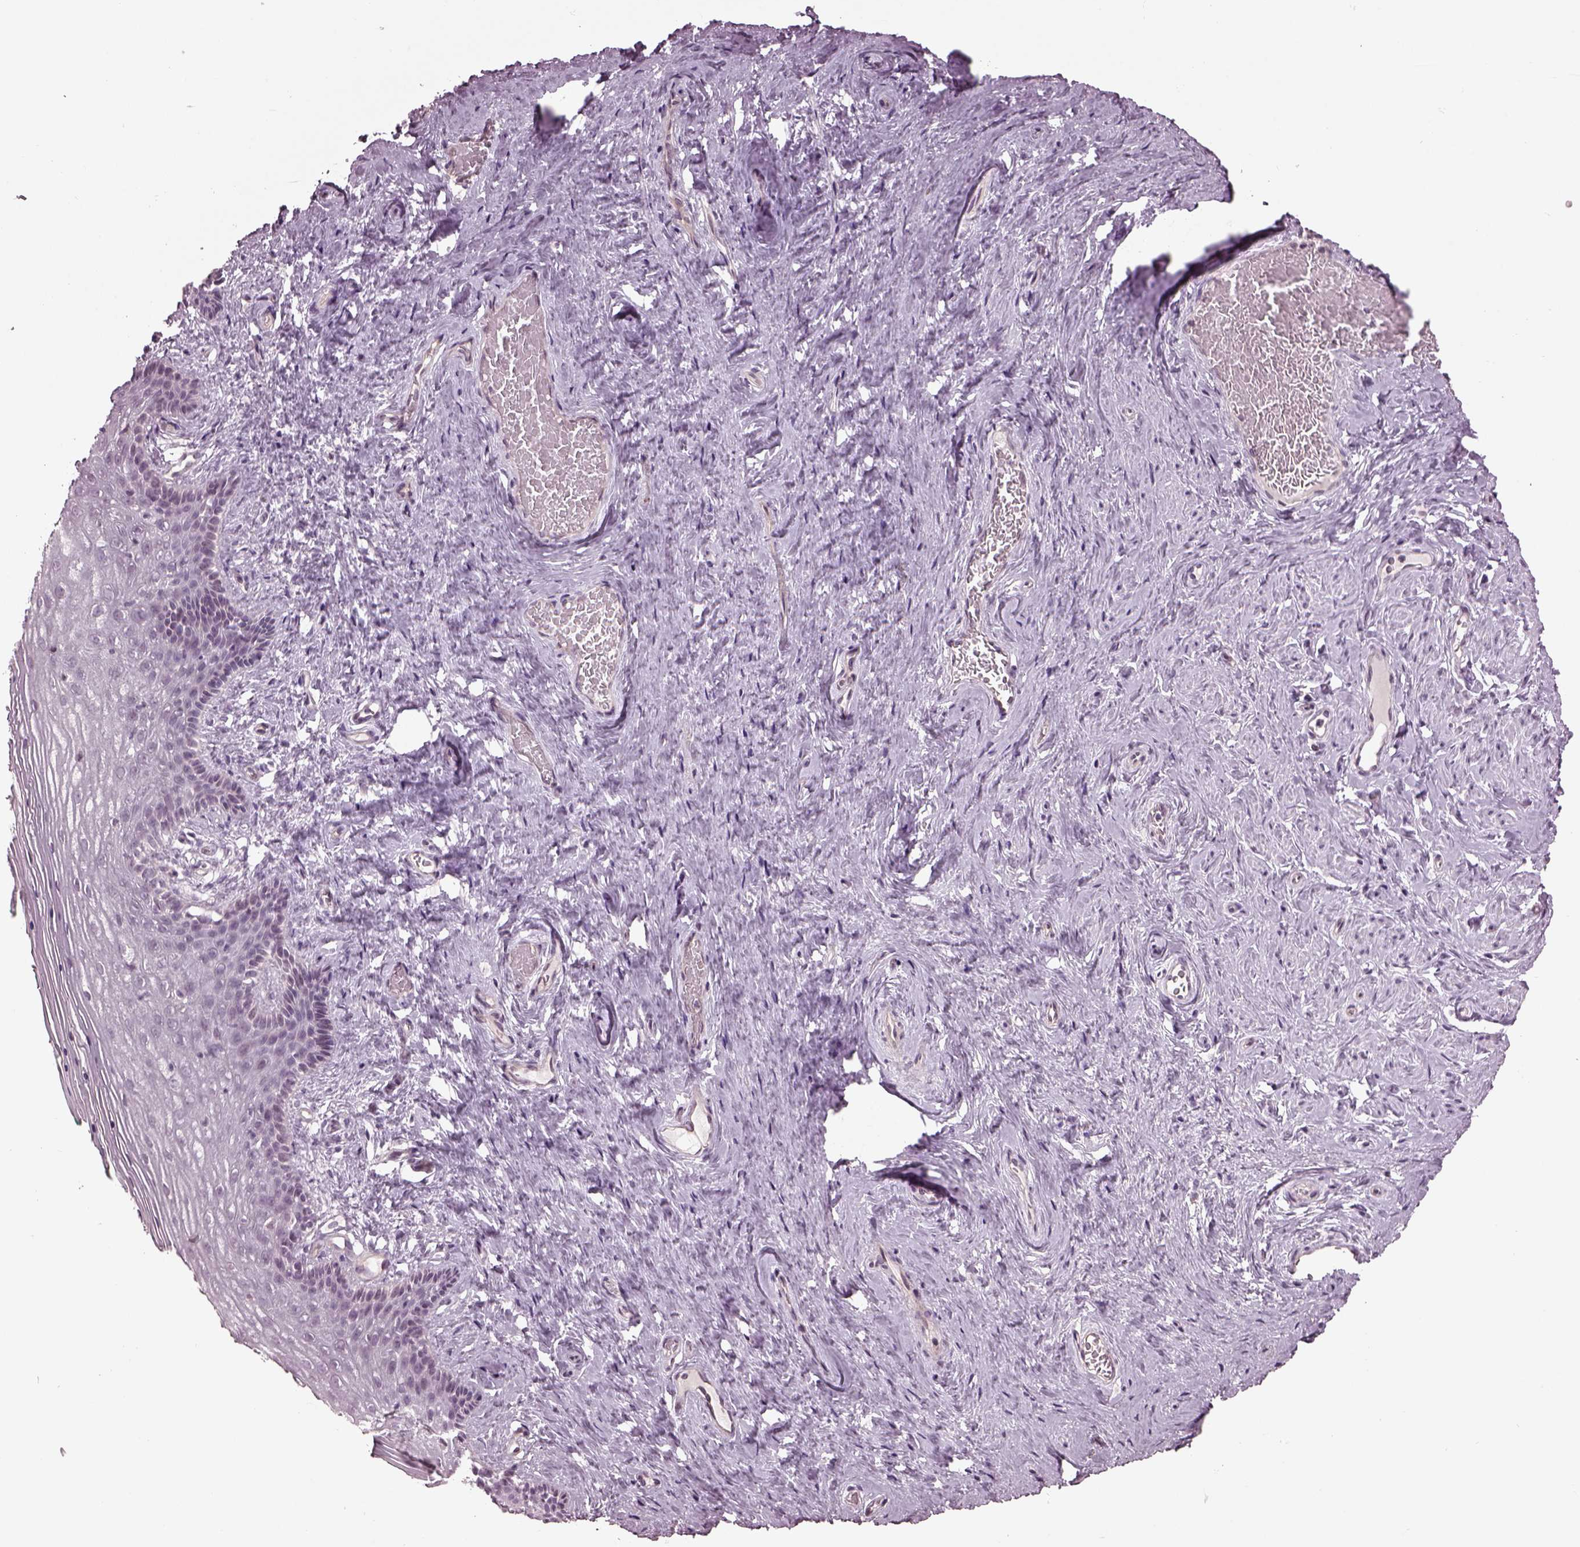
{"staining": {"intensity": "negative", "quantity": "none", "location": "none"}, "tissue": "vagina", "cell_type": "Squamous epithelial cells", "image_type": "normal", "snomed": [{"axis": "morphology", "description": "Normal tissue, NOS"}, {"axis": "topography", "description": "Vagina"}], "caption": "There is no significant expression in squamous epithelial cells of vagina. (DAB (3,3'-diaminobenzidine) immunohistochemistry visualized using brightfield microscopy, high magnification).", "gene": "GAL", "patient": {"sex": "female", "age": 45}}